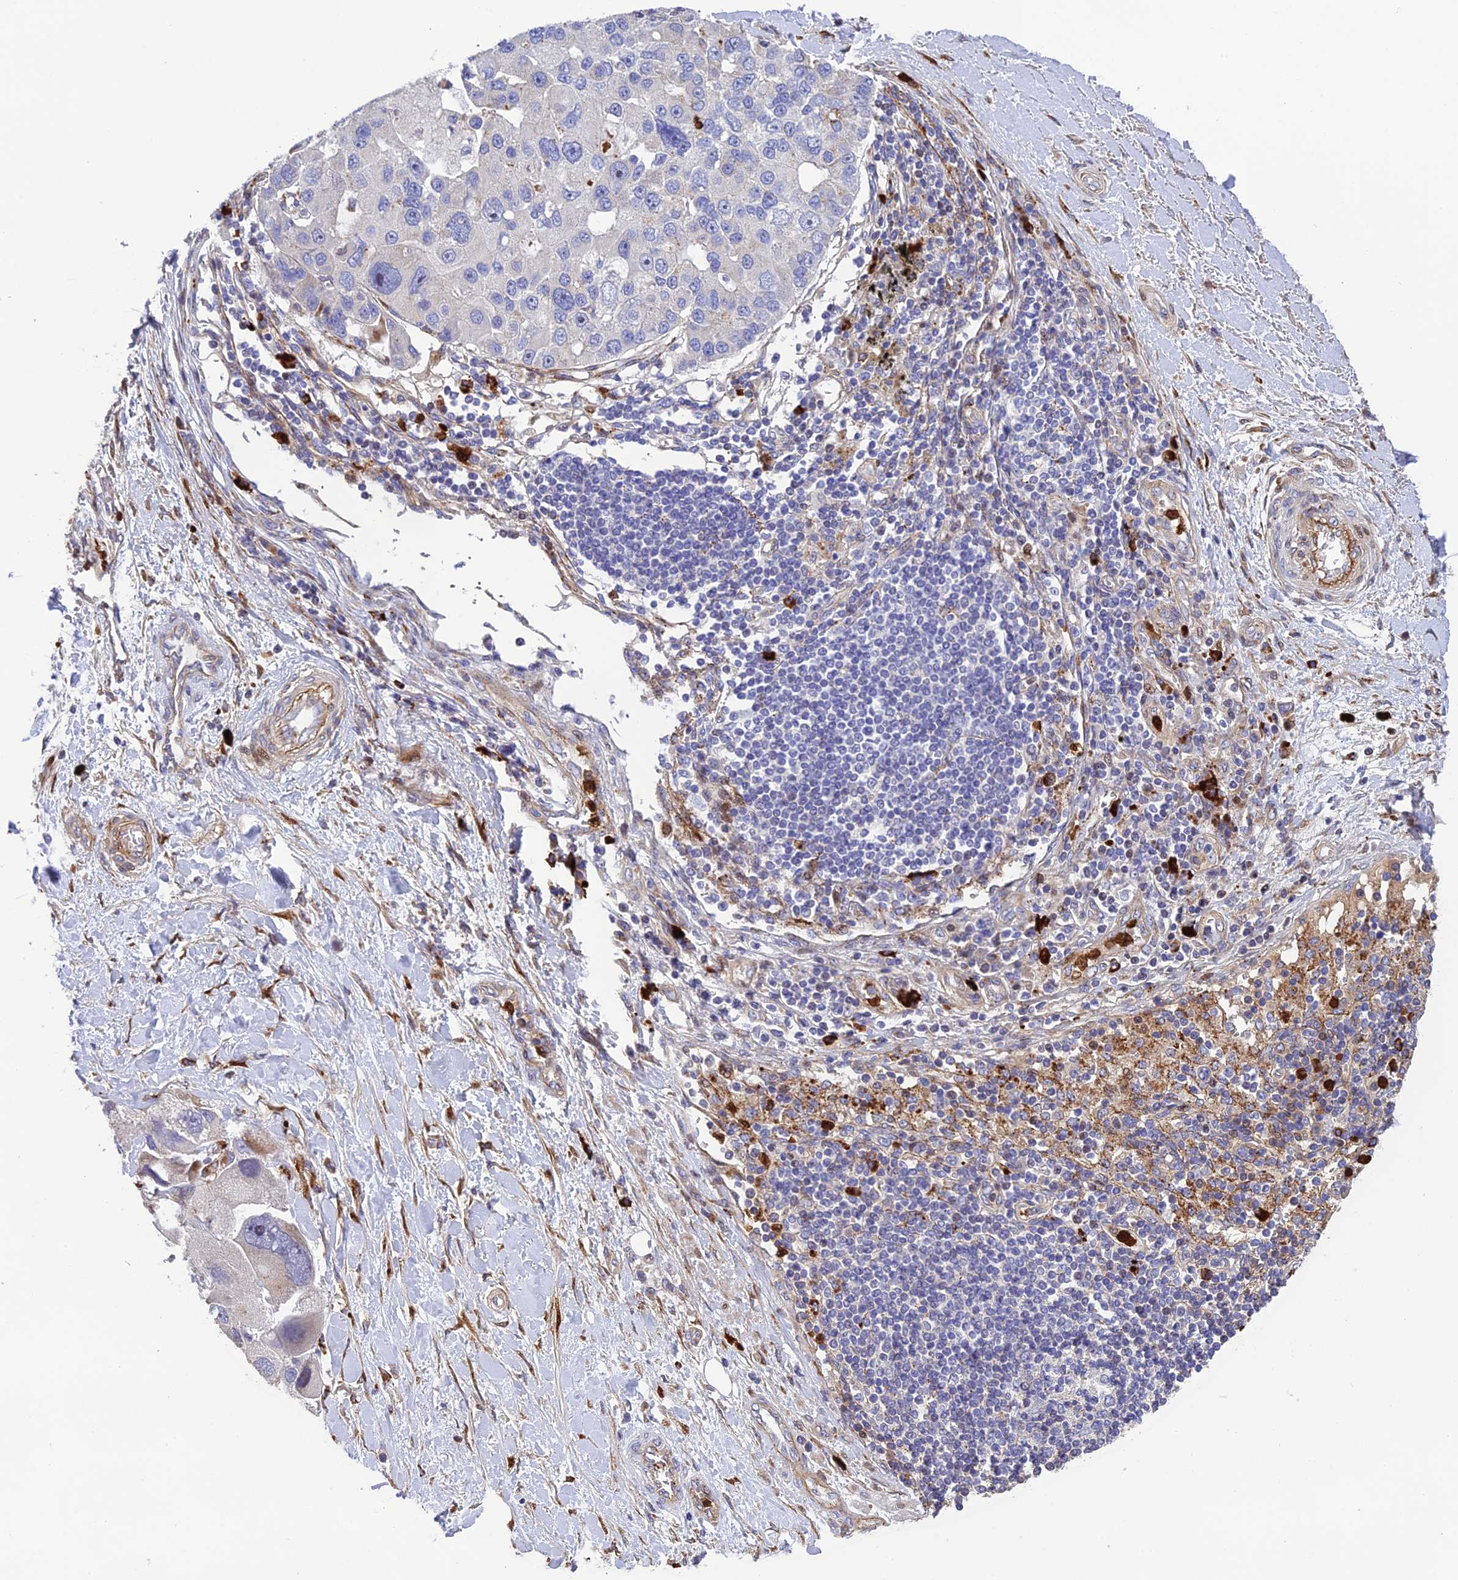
{"staining": {"intensity": "negative", "quantity": "none", "location": "none"}, "tissue": "lung cancer", "cell_type": "Tumor cells", "image_type": "cancer", "snomed": [{"axis": "morphology", "description": "Adenocarcinoma, NOS"}, {"axis": "topography", "description": "Lung"}], "caption": "Tumor cells are negative for protein expression in human lung cancer.", "gene": "CPSF4L", "patient": {"sex": "female", "age": 54}}